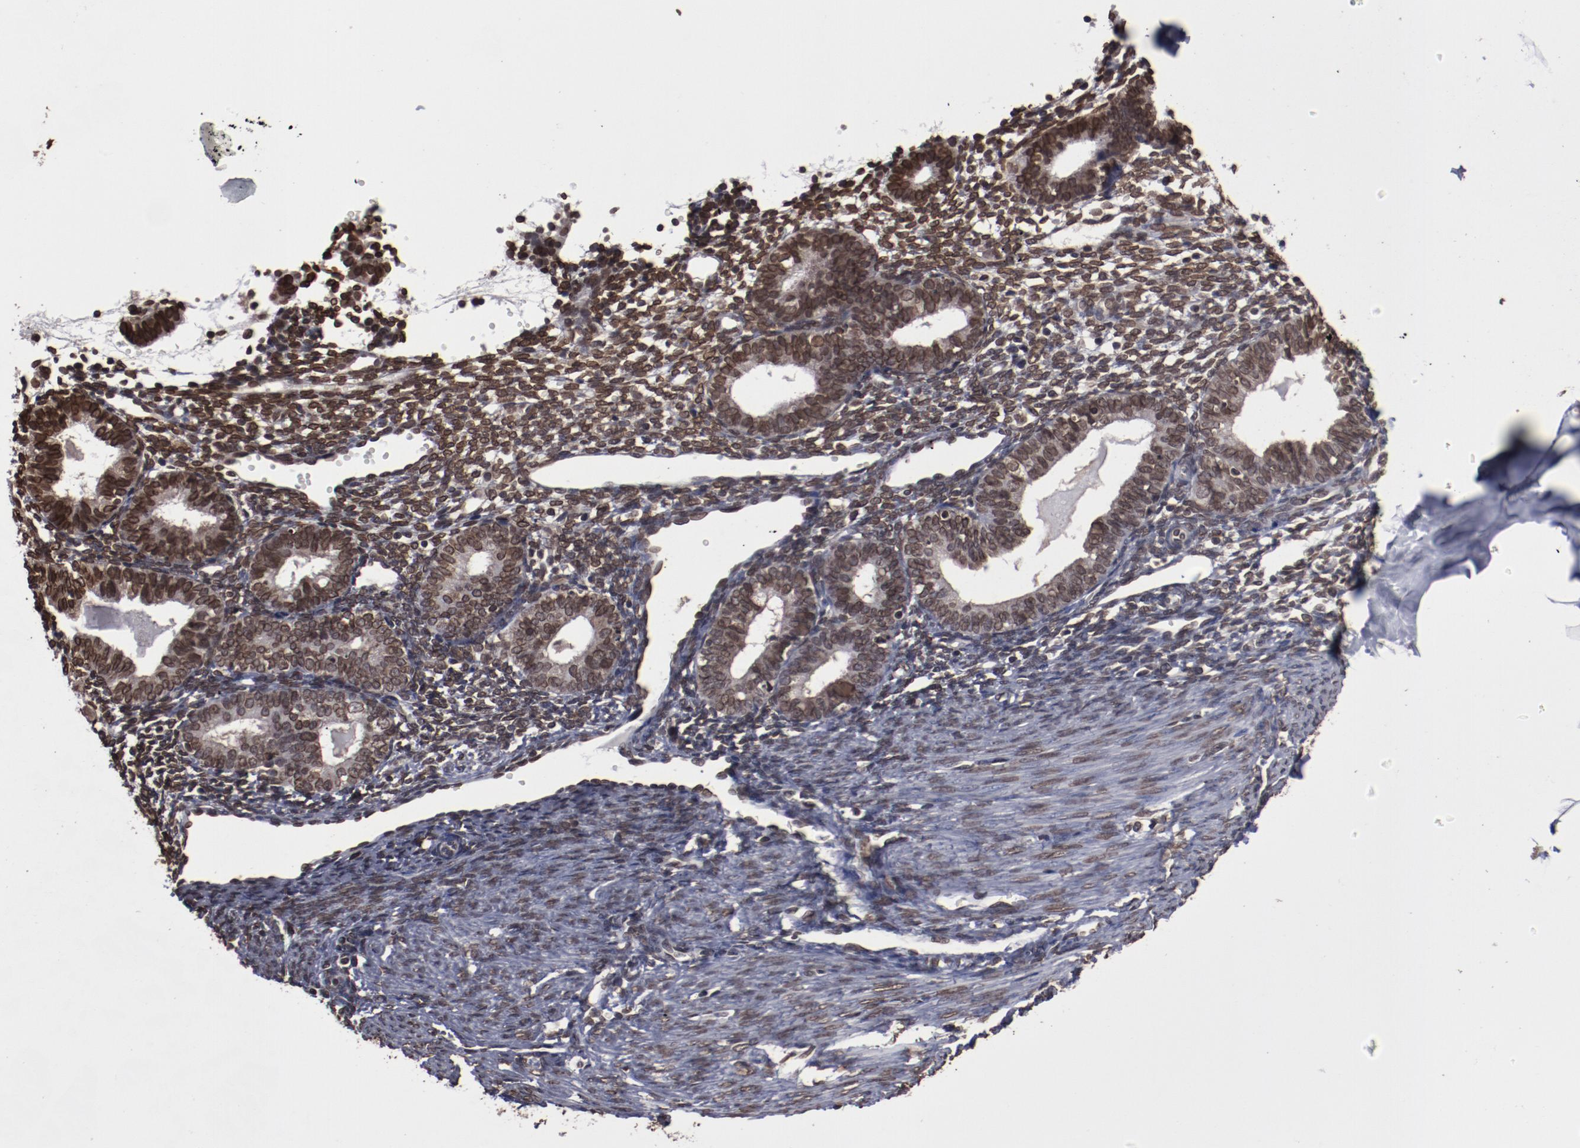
{"staining": {"intensity": "strong", "quantity": ">75%", "location": "nuclear"}, "tissue": "endometrium", "cell_type": "Cells in endometrial stroma", "image_type": "normal", "snomed": [{"axis": "morphology", "description": "Normal tissue, NOS"}, {"axis": "topography", "description": "Endometrium"}], "caption": "Strong nuclear protein positivity is present in approximately >75% of cells in endometrial stroma in endometrium.", "gene": "AKT1", "patient": {"sex": "female", "age": 61}}